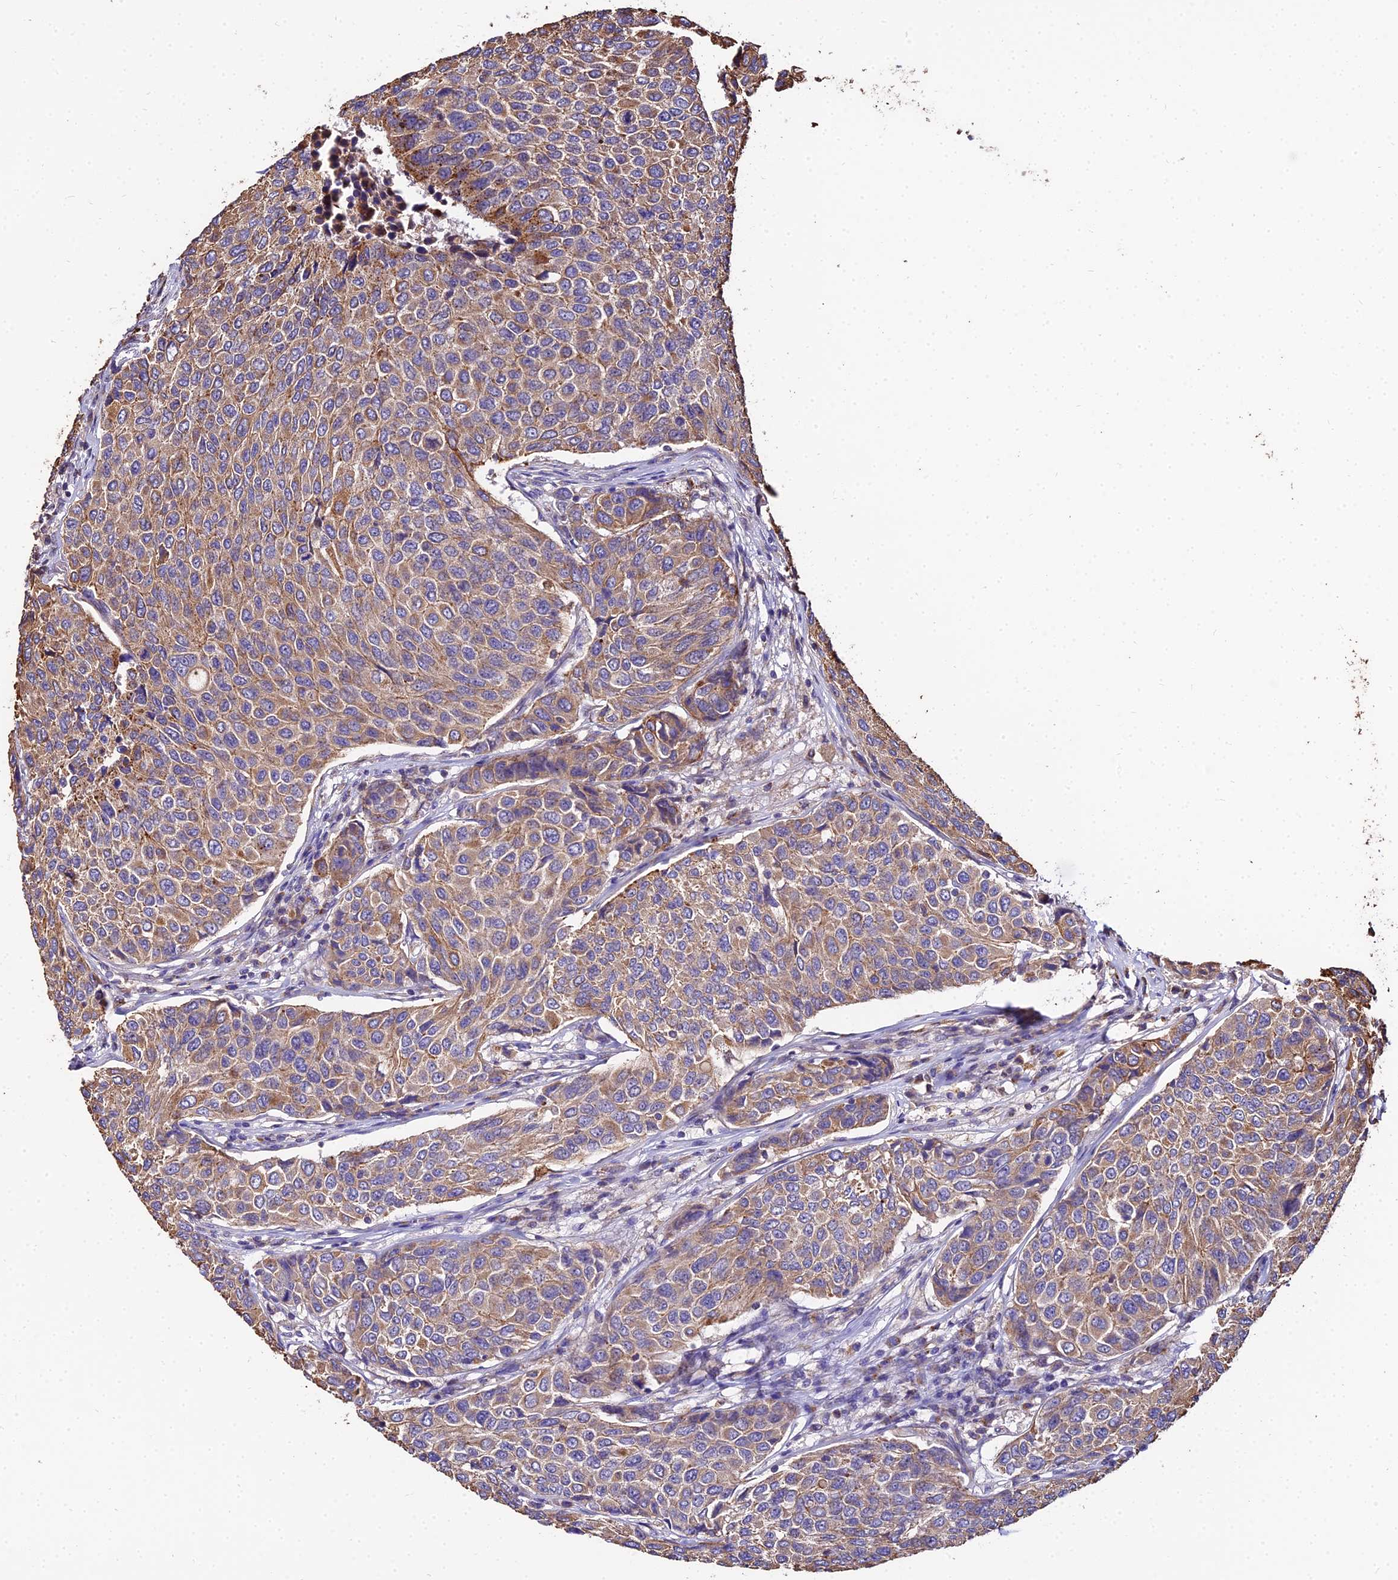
{"staining": {"intensity": "moderate", "quantity": ">75%", "location": "cytoplasmic/membranous"}, "tissue": "breast cancer", "cell_type": "Tumor cells", "image_type": "cancer", "snomed": [{"axis": "morphology", "description": "Duct carcinoma"}, {"axis": "topography", "description": "Breast"}], "caption": "Breast infiltrating ductal carcinoma stained with immunohistochemistry exhibits moderate cytoplasmic/membranous expression in approximately >75% of tumor cells.", "gene": "PEX19", "patient": {"sex": "female", "age": 55}}